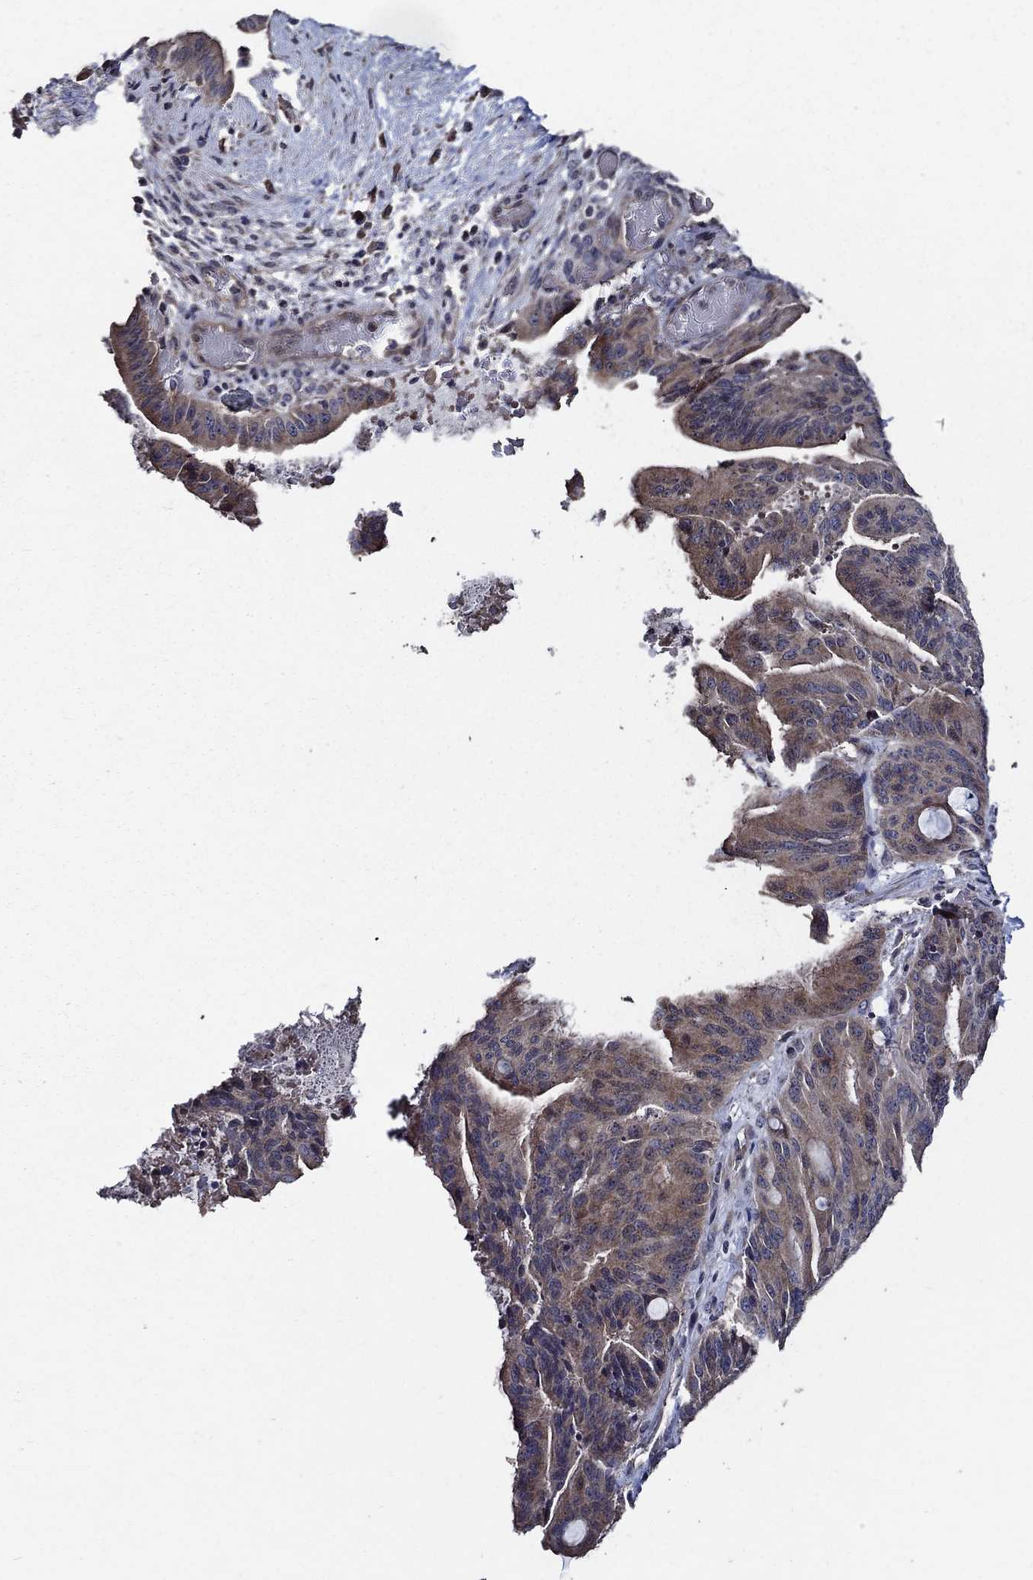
{"staining": {"intensity": "moderate", "quantity": "<25%", "location": "cytoplasmic/membranous"}, "tissue": "liver cancer", "cell_type": "Tumor cells", "image_type": "cancer", "snomed": [{"axis": "morphology", "description": "Cholangiocarcinoma"}, {"axis": "topography", "description": "Liver"}], "caption": "Immunohistochemistry histopathology image of neoplastic tissue: human liver cancer (cholangiocarcinoma) stained using immunohistochemistry shows low levels of moderate protein expression localized specifically in the cytoplasmic/membranous of tumor cells, appearing as a cytoplasmic/membranous brown color.", "gene": "HAP1", "patient": {"sex": "female", "age": 73}}